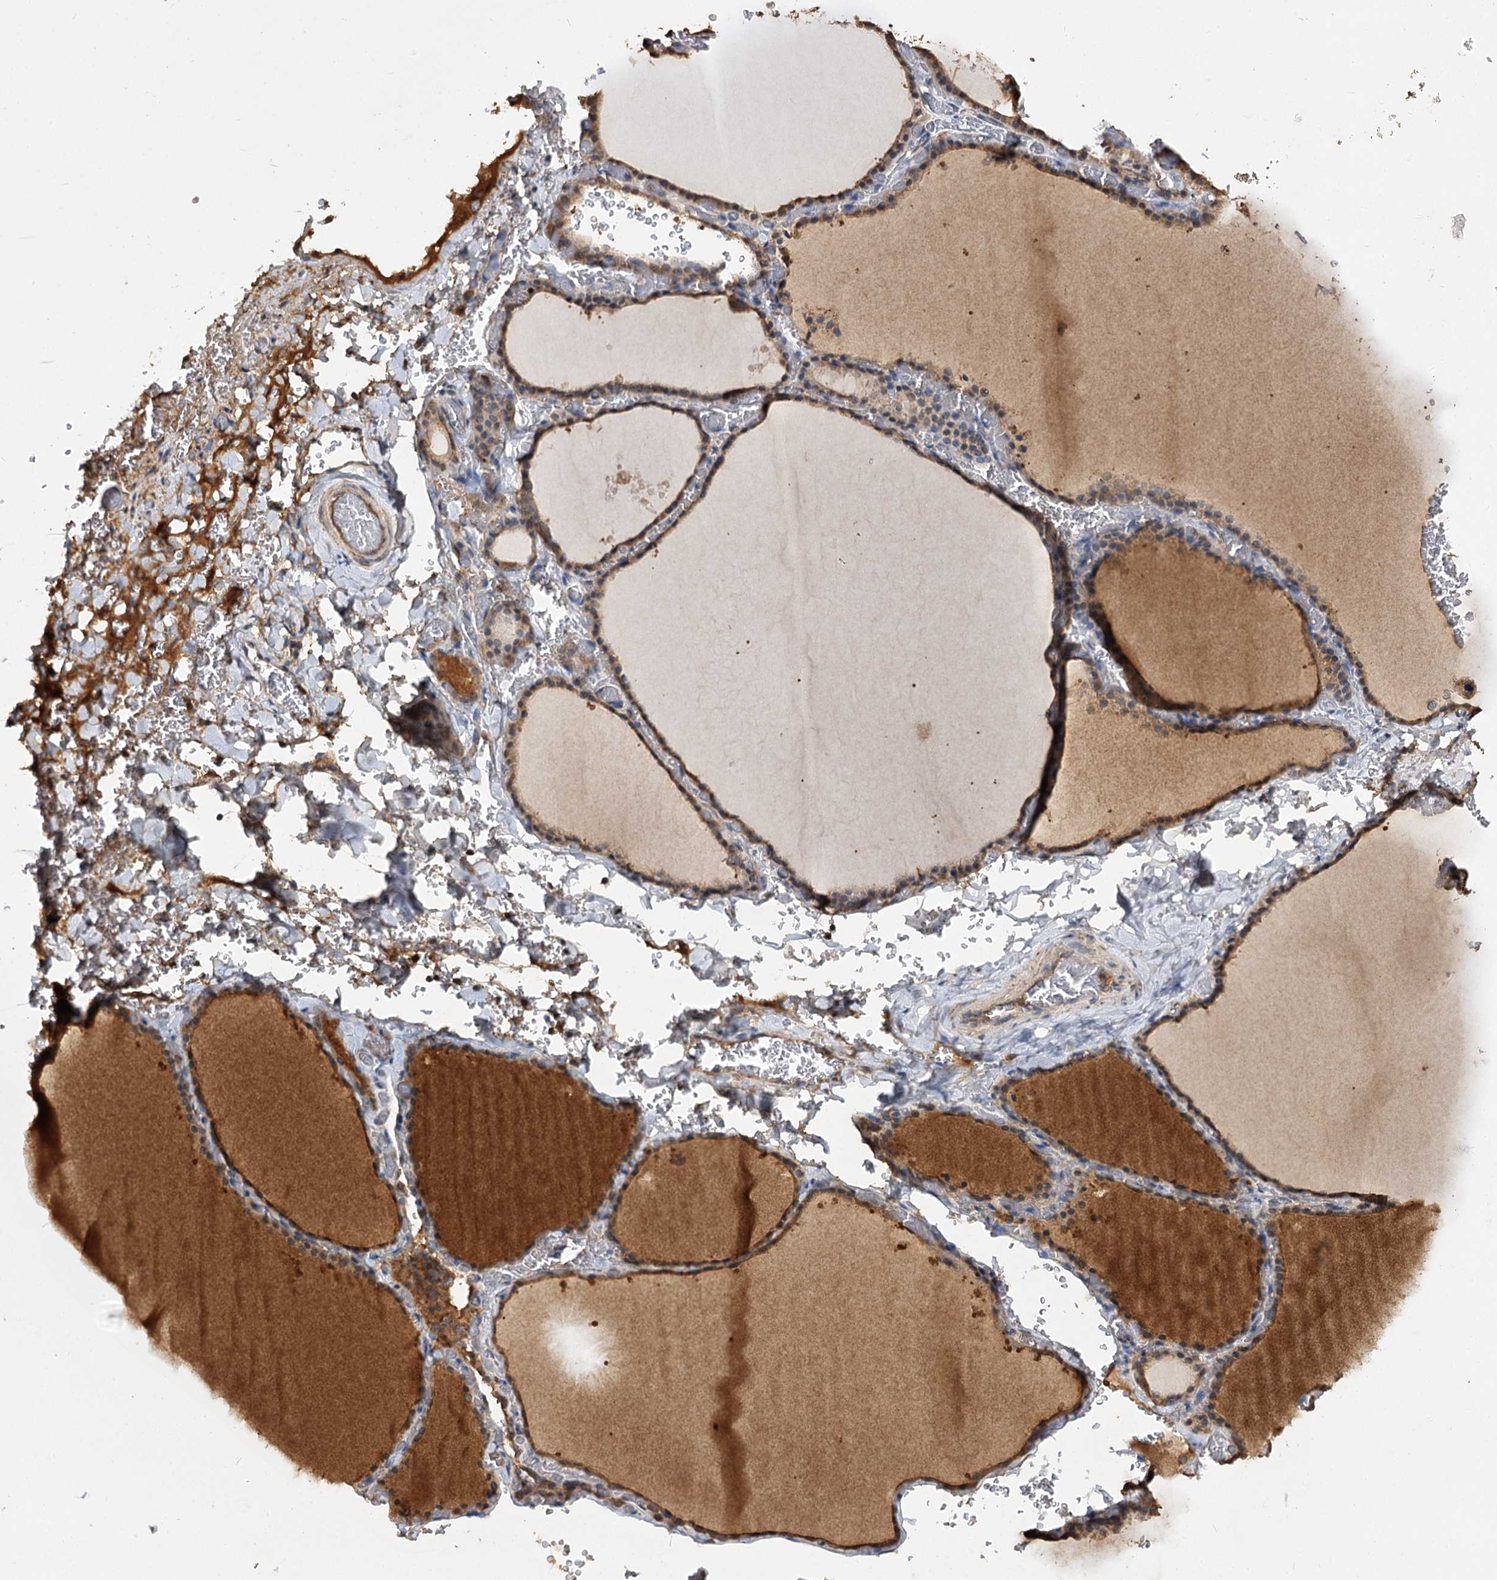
{"staining": {"intensity": "moderate", "quantity": ">75%", "location": "cytoplasmic/membranous"}, "tissue": "thyroid gland", "cell_type": "Glandular cells", "image_type": "normal", "snomed": [{"axis": "morphology", "description": "Normal tissue, NOS"}, {"axis": "topography", "description": "Thyroid gland"}], "caption": "Immunohistochemical staining of benign thyroid gland exhibits moderate cytoplasmic/membranous protein staining in approximately >75% of glandular cells.", "gene": "ARL13A", "patient": {"sex": "female", "age": 39}}